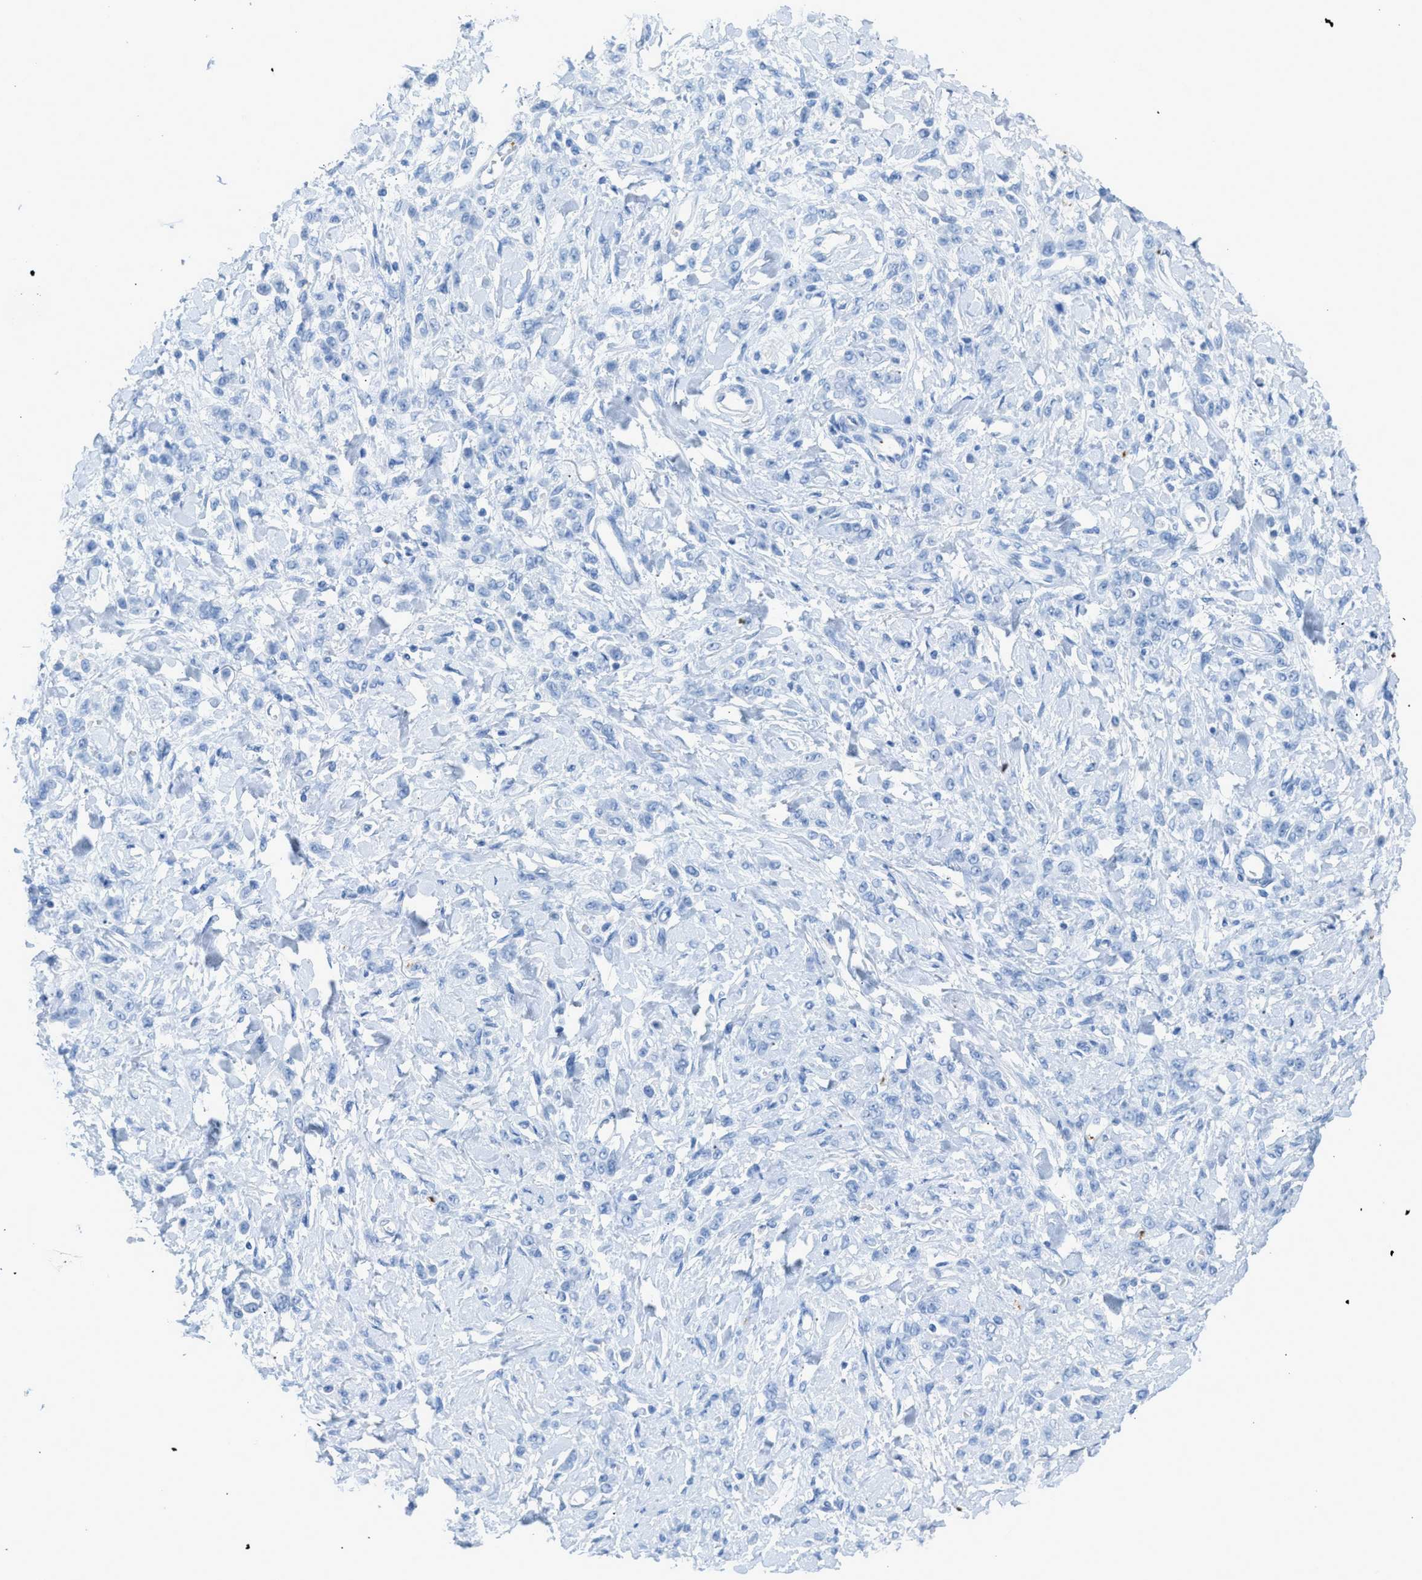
{"staining": {"intensity": "negative", "quantity": "none", "location": "none"}, "tissue": "stomach cancer", "cell_type": "Tumor cells", "image_type": "cancer", "snomed": [{"axis": "morphology", "description": "Normal tissue, NOS"}, {"axis": "morphology", "description": "Adenocarcinoma, NOS"}, {"axis": "topography", "description": "Stomach"}], "caption": "High magnification brightfield microscopy of stomach cancer stained with DAB (brown) and counterstained with hematoxylin (blue): tumor cells show no significant expression.", "gene": "FAIM2", "patient": {"sex": "male", "age": 82}}